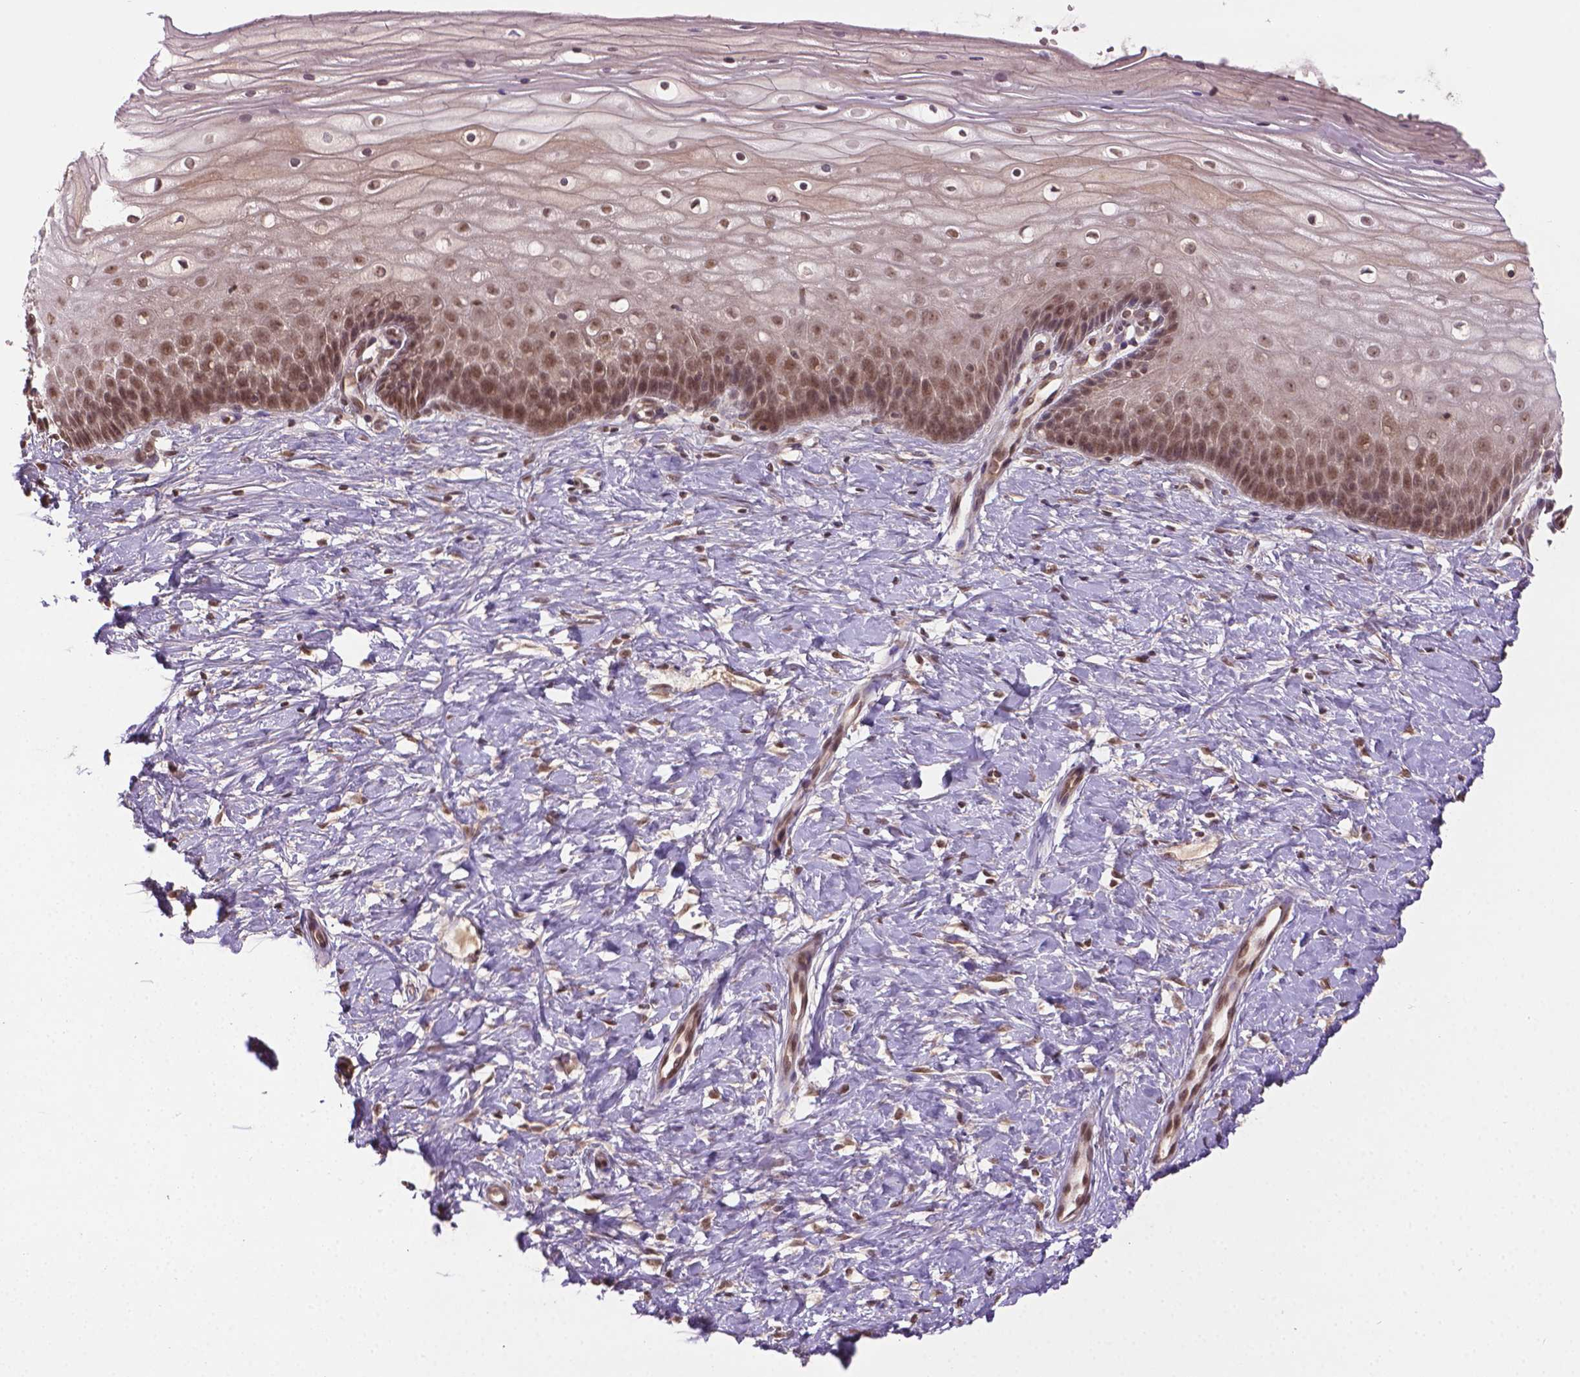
{"staining": {"intensity": "moderate", "quantity": ">75%", "location": "nuclear"}, "tissue": "cervix", "cell_type": "Glandular cells", "image_type": "normal", "snomed": [{"axis": "morphology", "description": "Normal tissue, NOS"}, {"axis": "topography", "description": "Cervix"}], "caption": "Unremarkable cervix exhibits moderate nuclear positivity in about >75% of glandular cells.", "gene": "ANKRD54", "patient": {"sex": "female", "age": 37}}